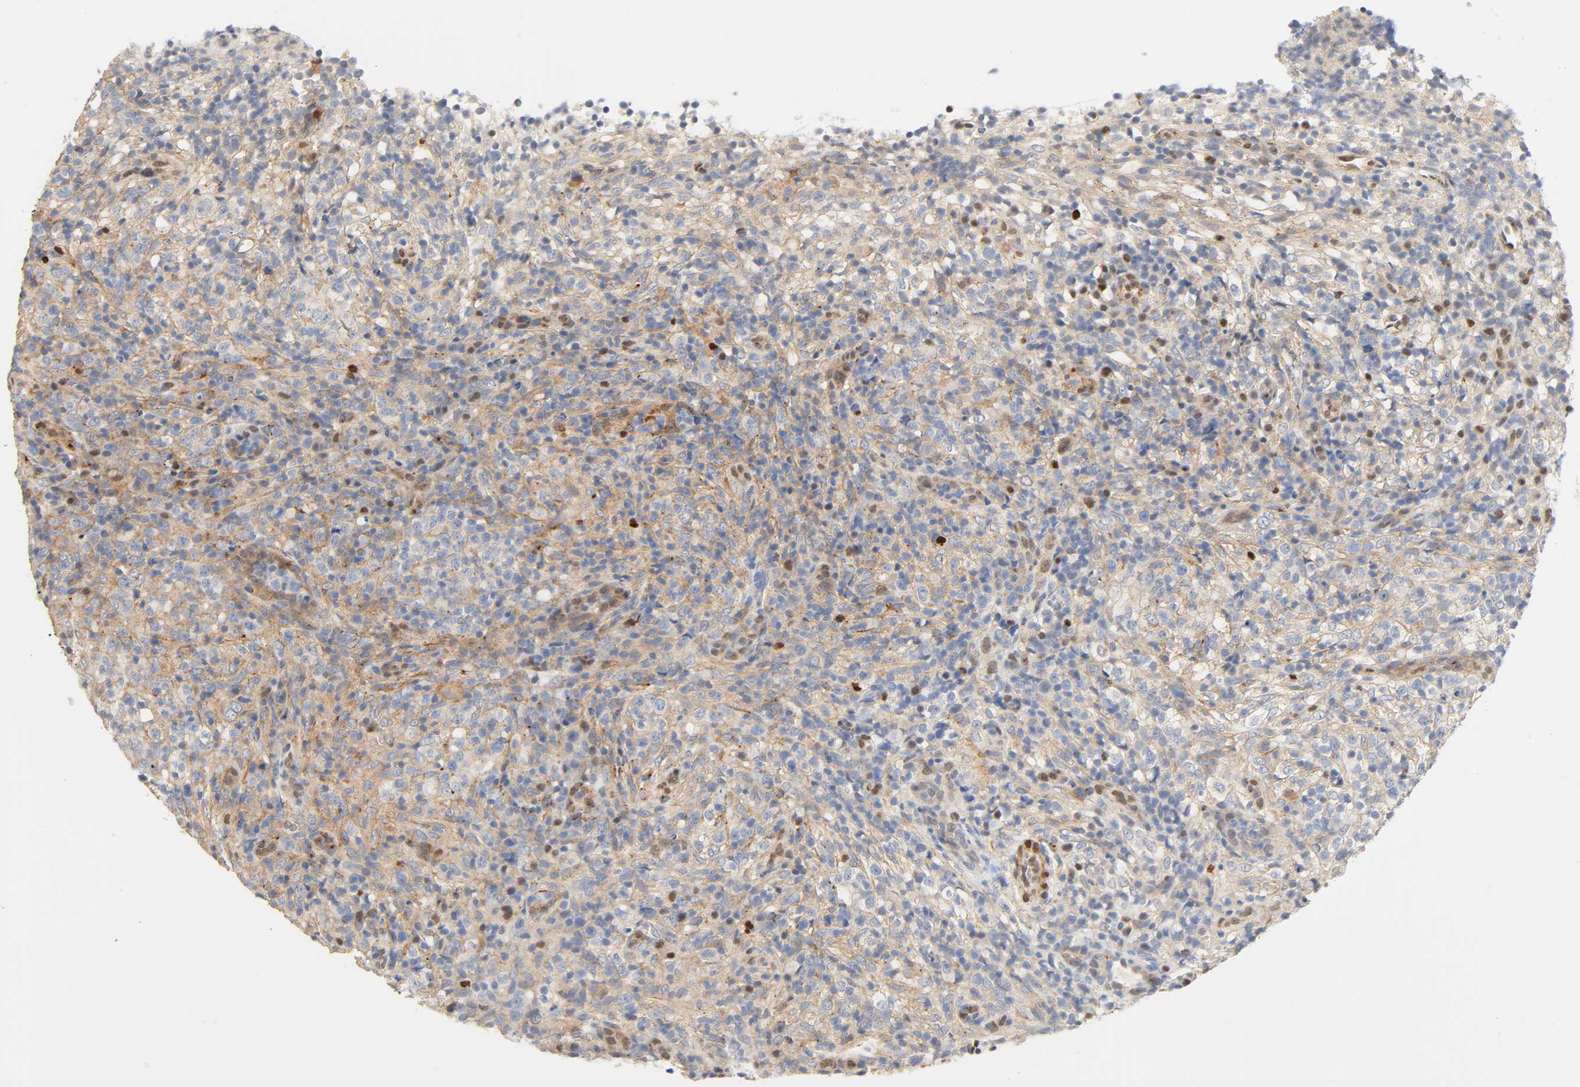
{"staining": {"intensity": "negative", "quantity": "none", "location": "none"}, "tissue": "lymphoma", "cell_type": "Tumor cells", "image_type": "cancer", "snomed": [{"axis": "morphology", "description": "Malignant lymphoma, non-Hodgkin's type, High grade"}, {"axis": "topography", "description": "Lymph node"}], "caption": "Micrograph shows no significant protein expression in tumor cells of lymphoma. Brightfield microscopy of immunohistochemistry (IHC) stained with DAB (3,3'-diaminobenzidine) (brown) and hematoxylin (blue), captured at high magnification.", "gene": "BORCS8-MEF2B", "patient": {"sex": "female", "age": 76}}